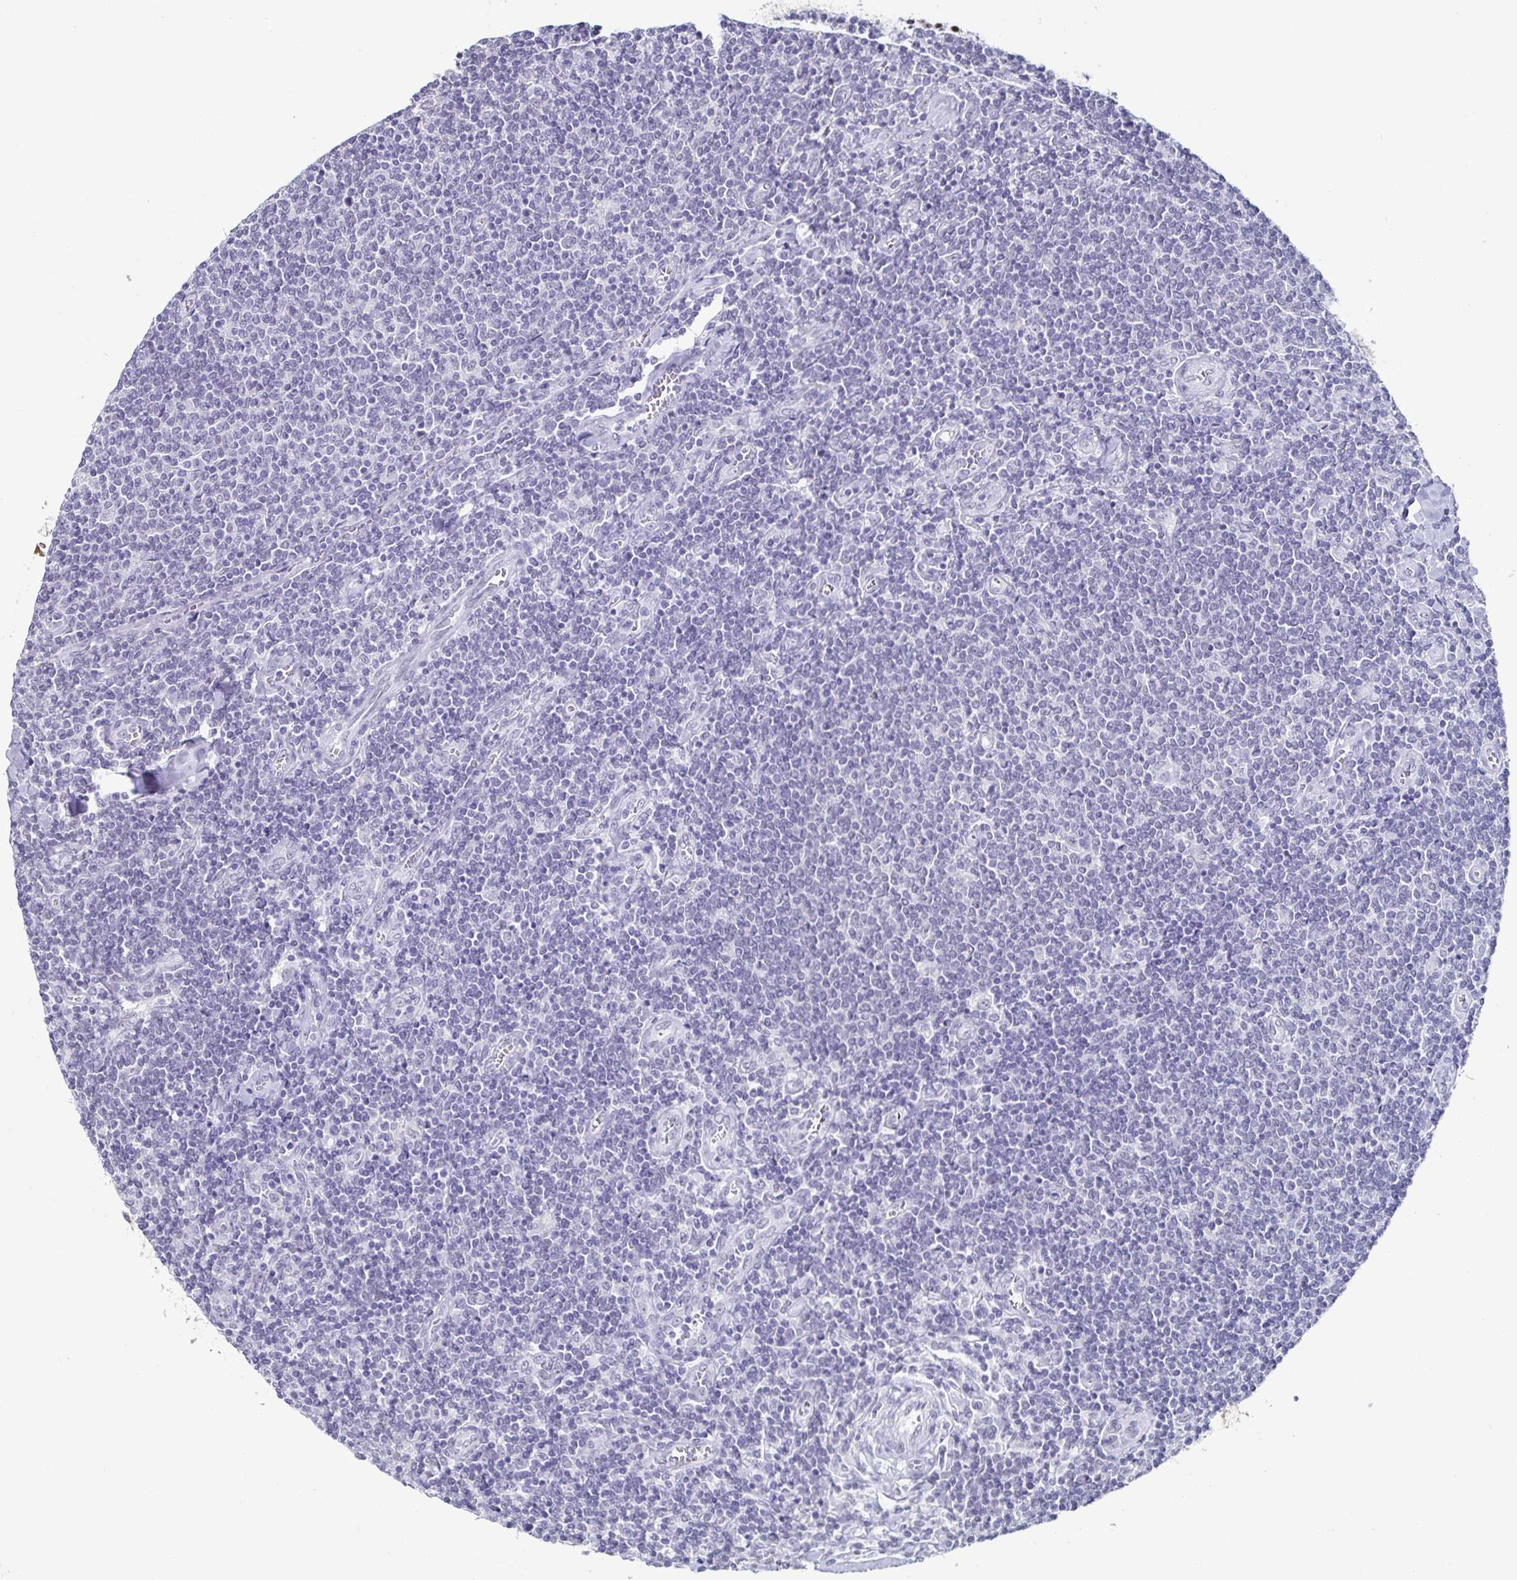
{"staining": {"intensity": "negative", "quantity": "none", "location": "none"}, "tissue": "lymphoma", "cell_type": "Tumor cells", "image_type": "cancer", "snomed": [{"axis": "morphology", "description": "Malignant lymphoma, non-Hodgkin's type, Low grade"}, {"axis": "topography", "description": "Lymph node"}], "caption": "The micrograph displays no staining of tumor cells in low-grade malignant lymphoma, non-Hodgkin's type.", "gene": "DDX39B", "patient": {"sex": "male", "age": 52}}